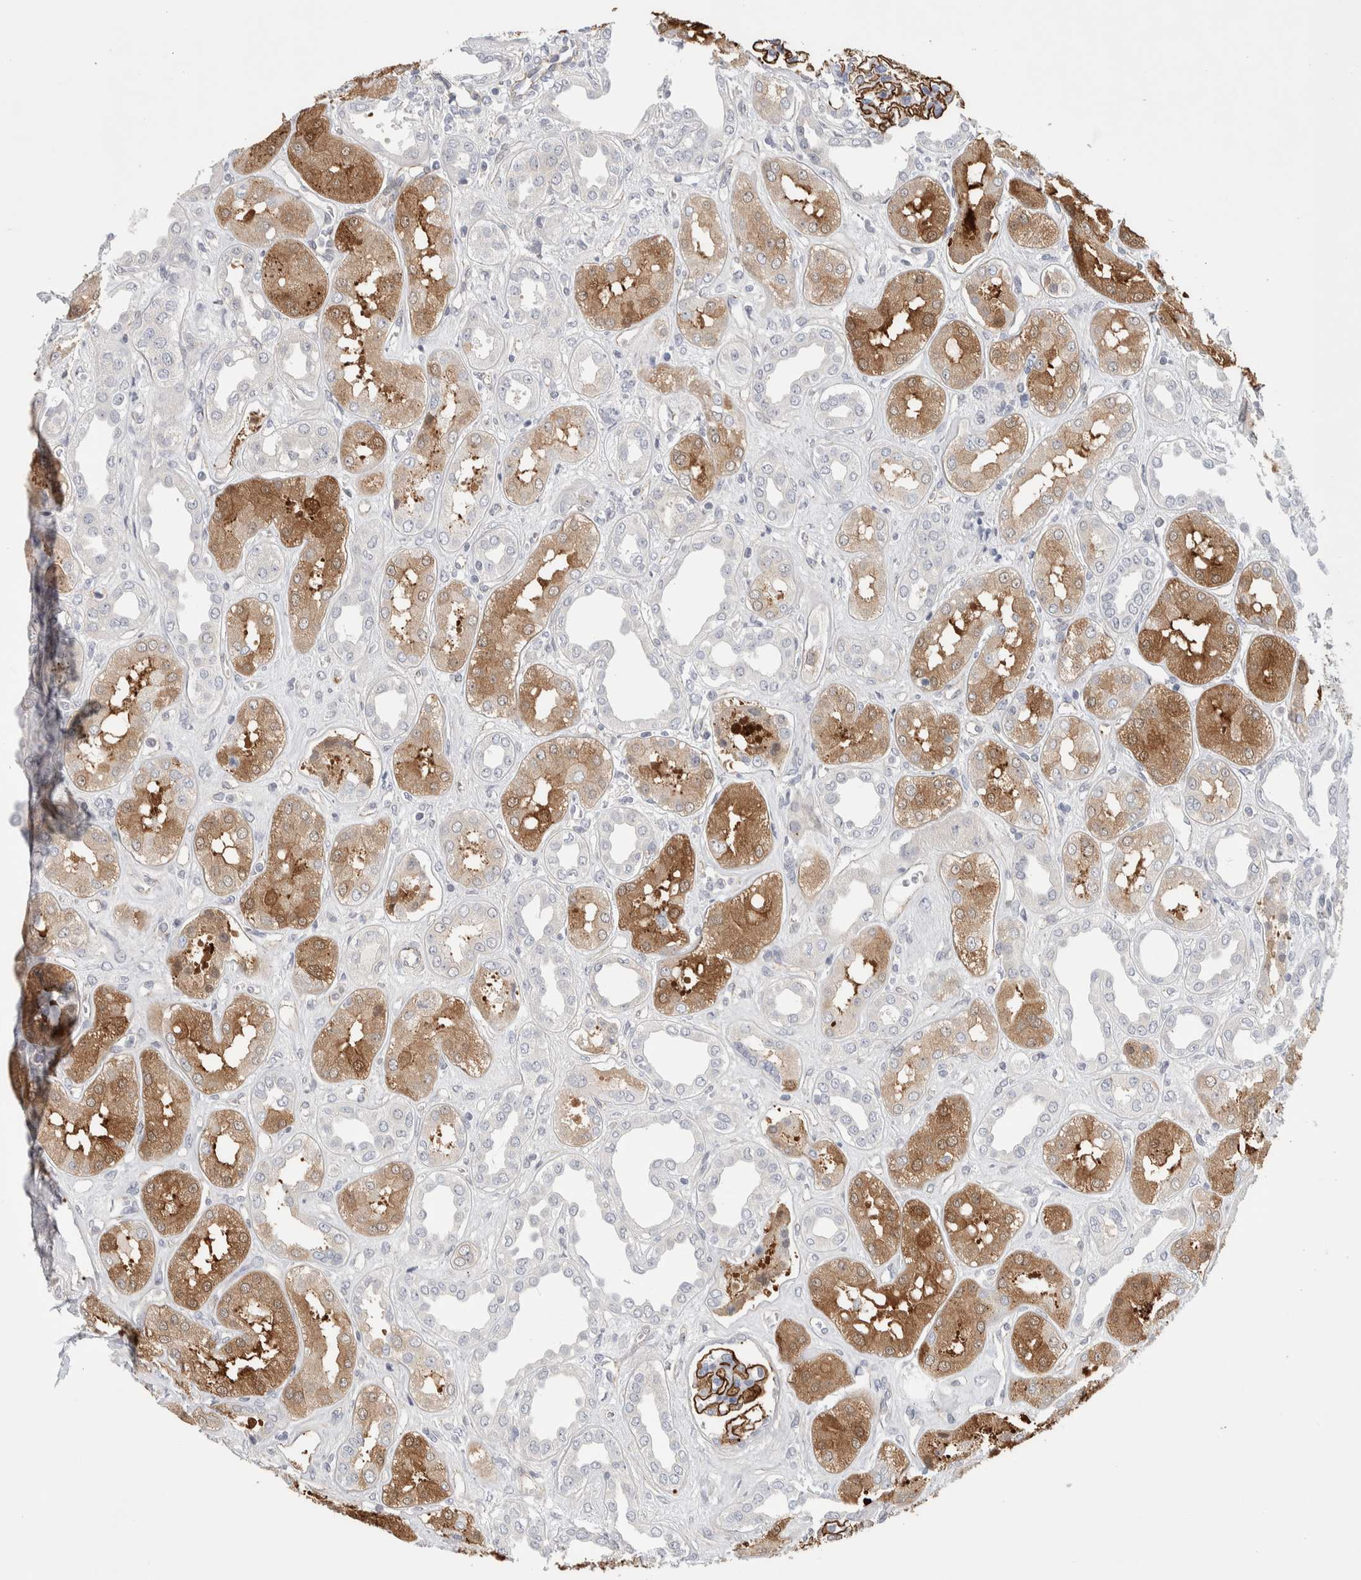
{"staining": {"intensity": "strong", "quantity": "25%-75%", "location": "cytoplasmic/membranous"}, "tissue": "kidney", "cell_type": "Cells in glomeruli", "image_type": "normal", "snomed": [{"axis": "morphology", "description": "Normal tissue, NOS"}, {"axis": "topography", "description": "Kidney"}], "caption": "An immunohistochemistry histopathology image of unremarkable tissue is shown. Protein staining in brown shows strong cytoplasmic/membranous positivity in kidney within cells in glomeruli.", "gene": "ZNF862", "patient": {"sex": "male", "age": 59}}